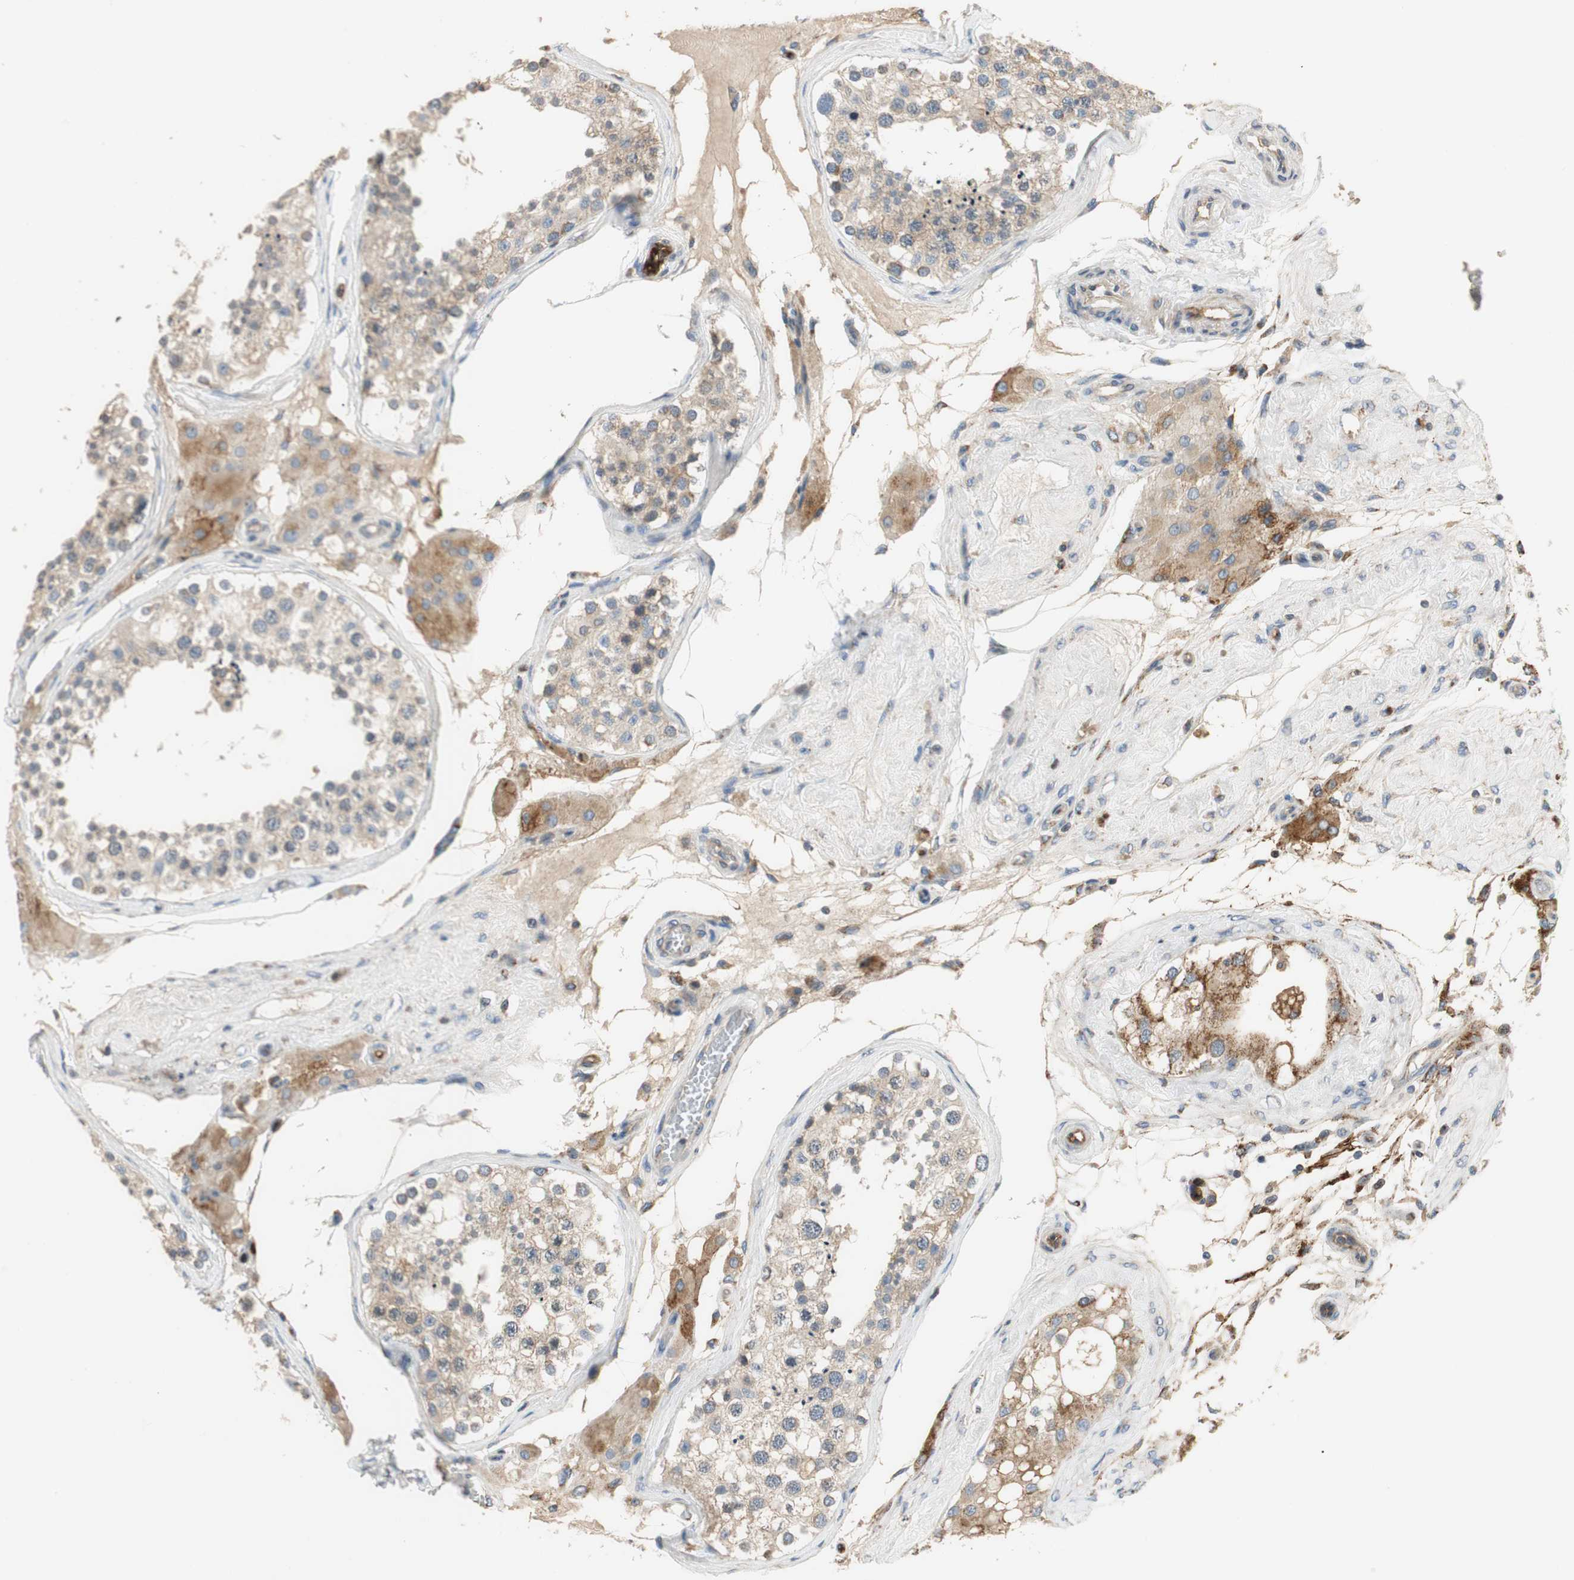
{"staining": {"intensity": "weak", "quantity": "25%-75%", "location": "cytoplasmic/membranous"}, "tissue": "testis", "cell_type": "Cells in seminiferous ducts", "image_type": "normal", "snomed": [{"axis": "morphology", "description": "Normal tissue, NOS"}, {"axis": "topography", "description": "Testis"}], "caption": "Normal testis exhibits weak cytoplasmic/membranous positivity in approximately 25%-75% of cells in seminiferous ducts, visualized by immunohistochemistry. Nuclei are stained in blue.", "gene": "ALPL", "patient": {"sex": "male", "age": 68}}